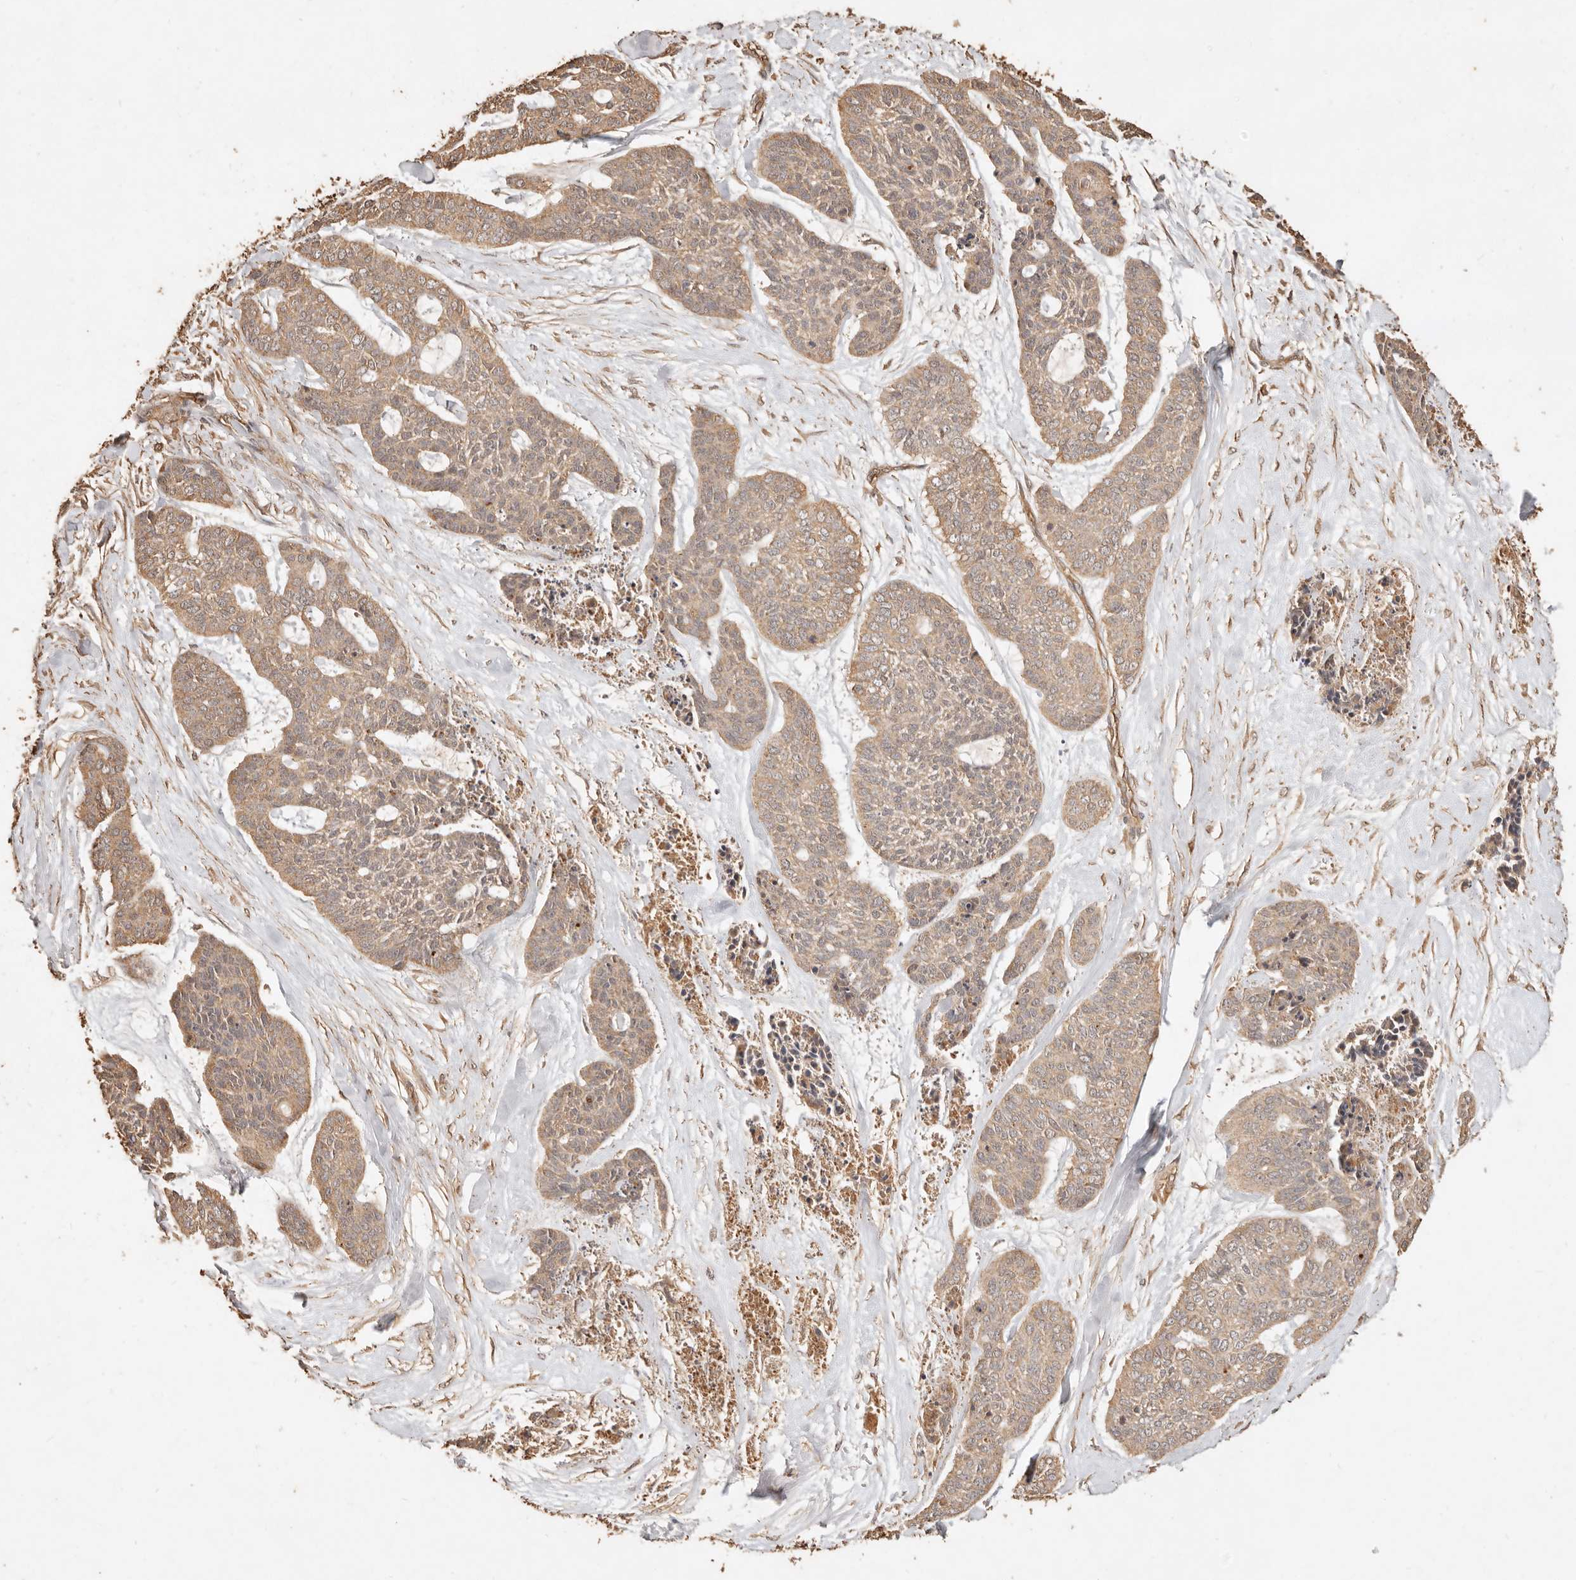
{"staining": {"intensity": "moderate", "quantity": ">75%", "location": "cytoplasmic/membranous"}, "tissue": "skin cancer", "cell_type": "Tumor cells", "image_type": "cancer", "snomed": [{"axis": "morphology", "description": "Basal cell carcinoma"}, {"axis": "topography", "description": "Skin"}], "caption": "Brown immunohistochemical staining in human skin basal cell carcinoma reveals moderate cytoplasmic/membranous positivity in approximately >75% of tumor cells. Using DAB (brown) and hematoxylin (blue) stains, captured at high magnification using brightfield microscopy.", "gene": "FAM180B", "patient": {"sex": "female", "age": 64}}